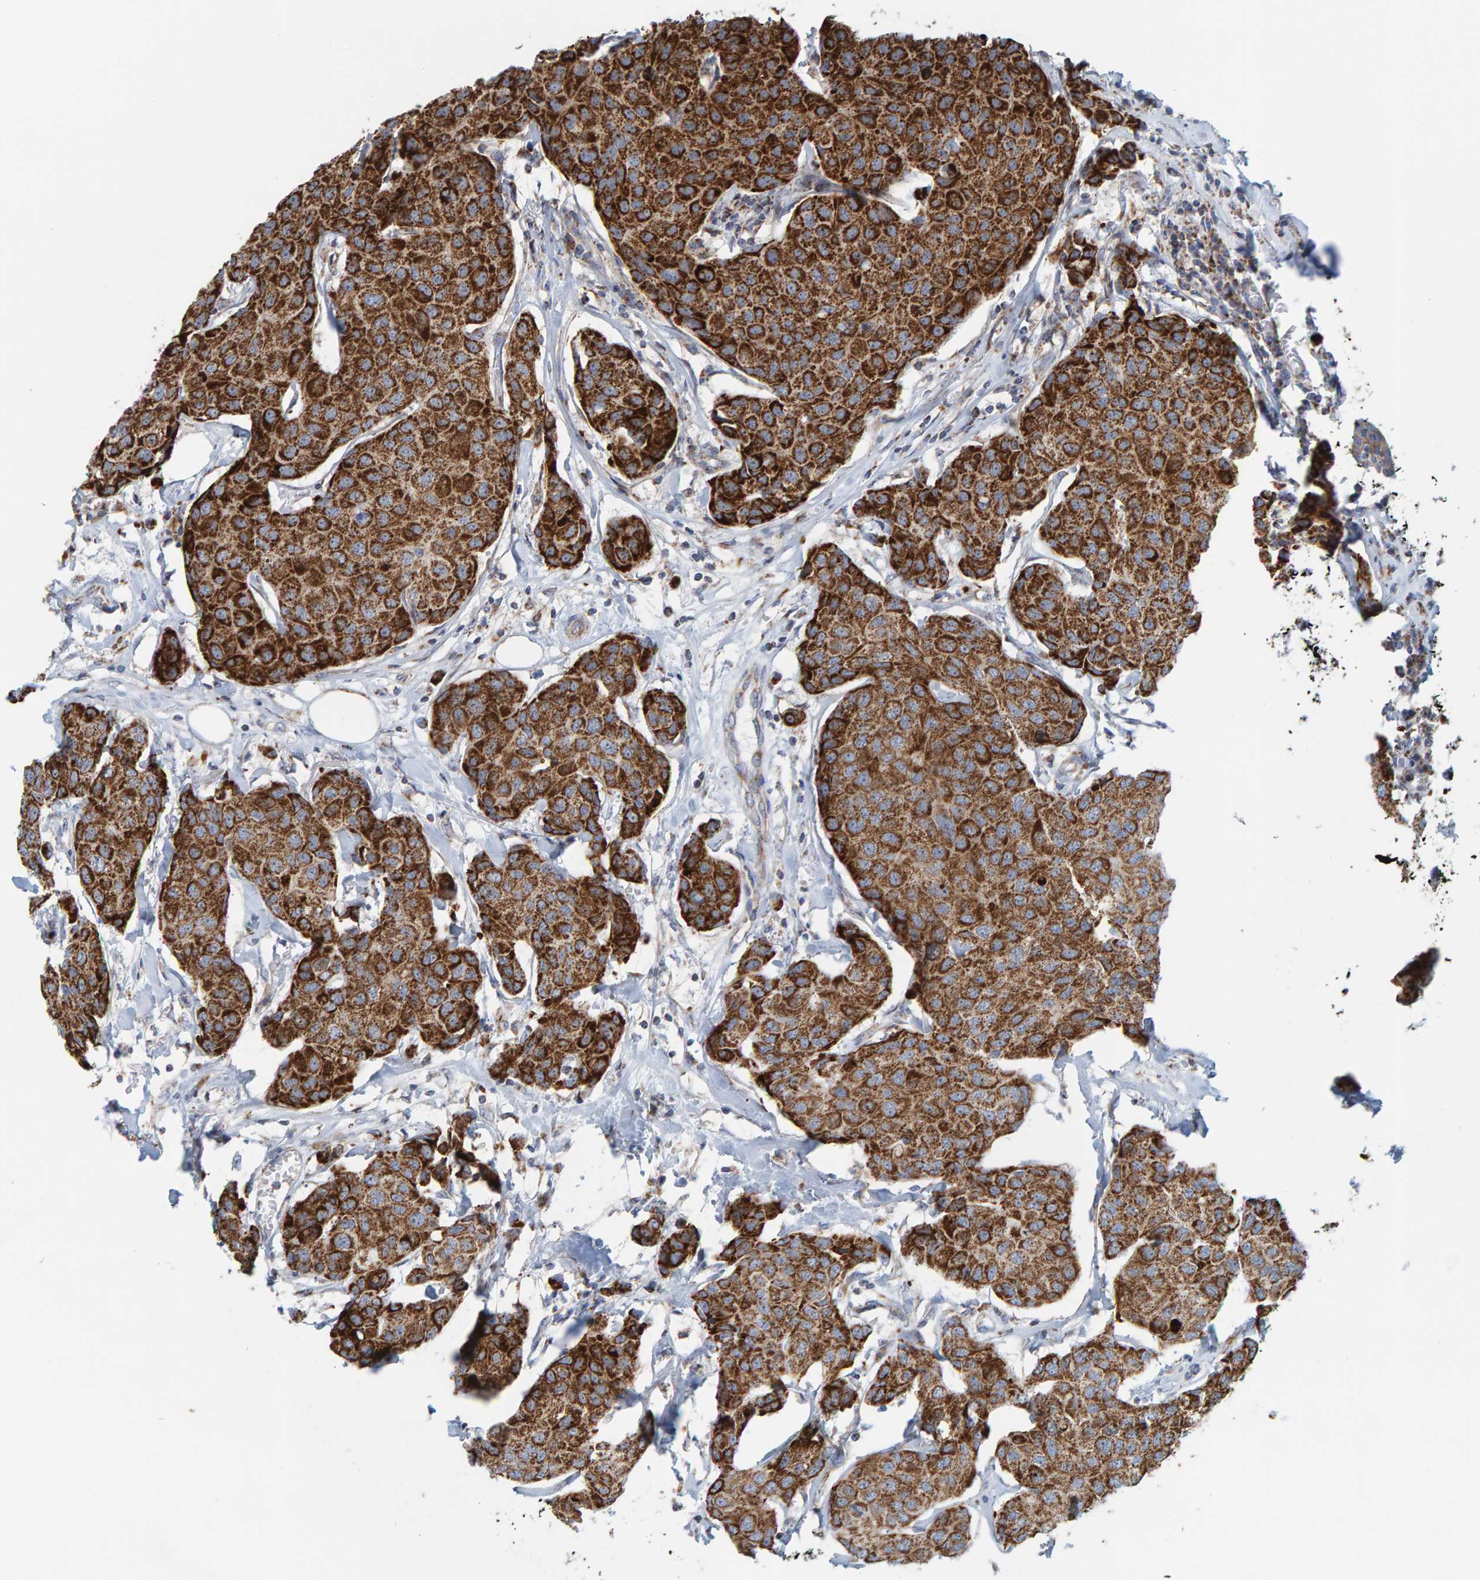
{"staining": {"intensity": "strong", "quantity": ">75%", "location": "cytoplasmic/membranous"}, "tissue": "breast cancer", "cell_type": "Tumor cells", "image_type": "cancer", "snomed": [{"axis": "morphology", "description": "Duct carcinoma"}, {"axis": "topography", "description": "Breast"}], "caption": "Immunohistochemistry (IHC) histopathology image of neoplastic tissue: breast cancer stained using IHC reveals high levels of strong protein expression localized specifically in the cytoplasmic/membranous of tumor cells, appearing as a cytoplasmic/membranous brown color.", "gene": "B9D1", "patient": {"sex": "female", "age": 80}}